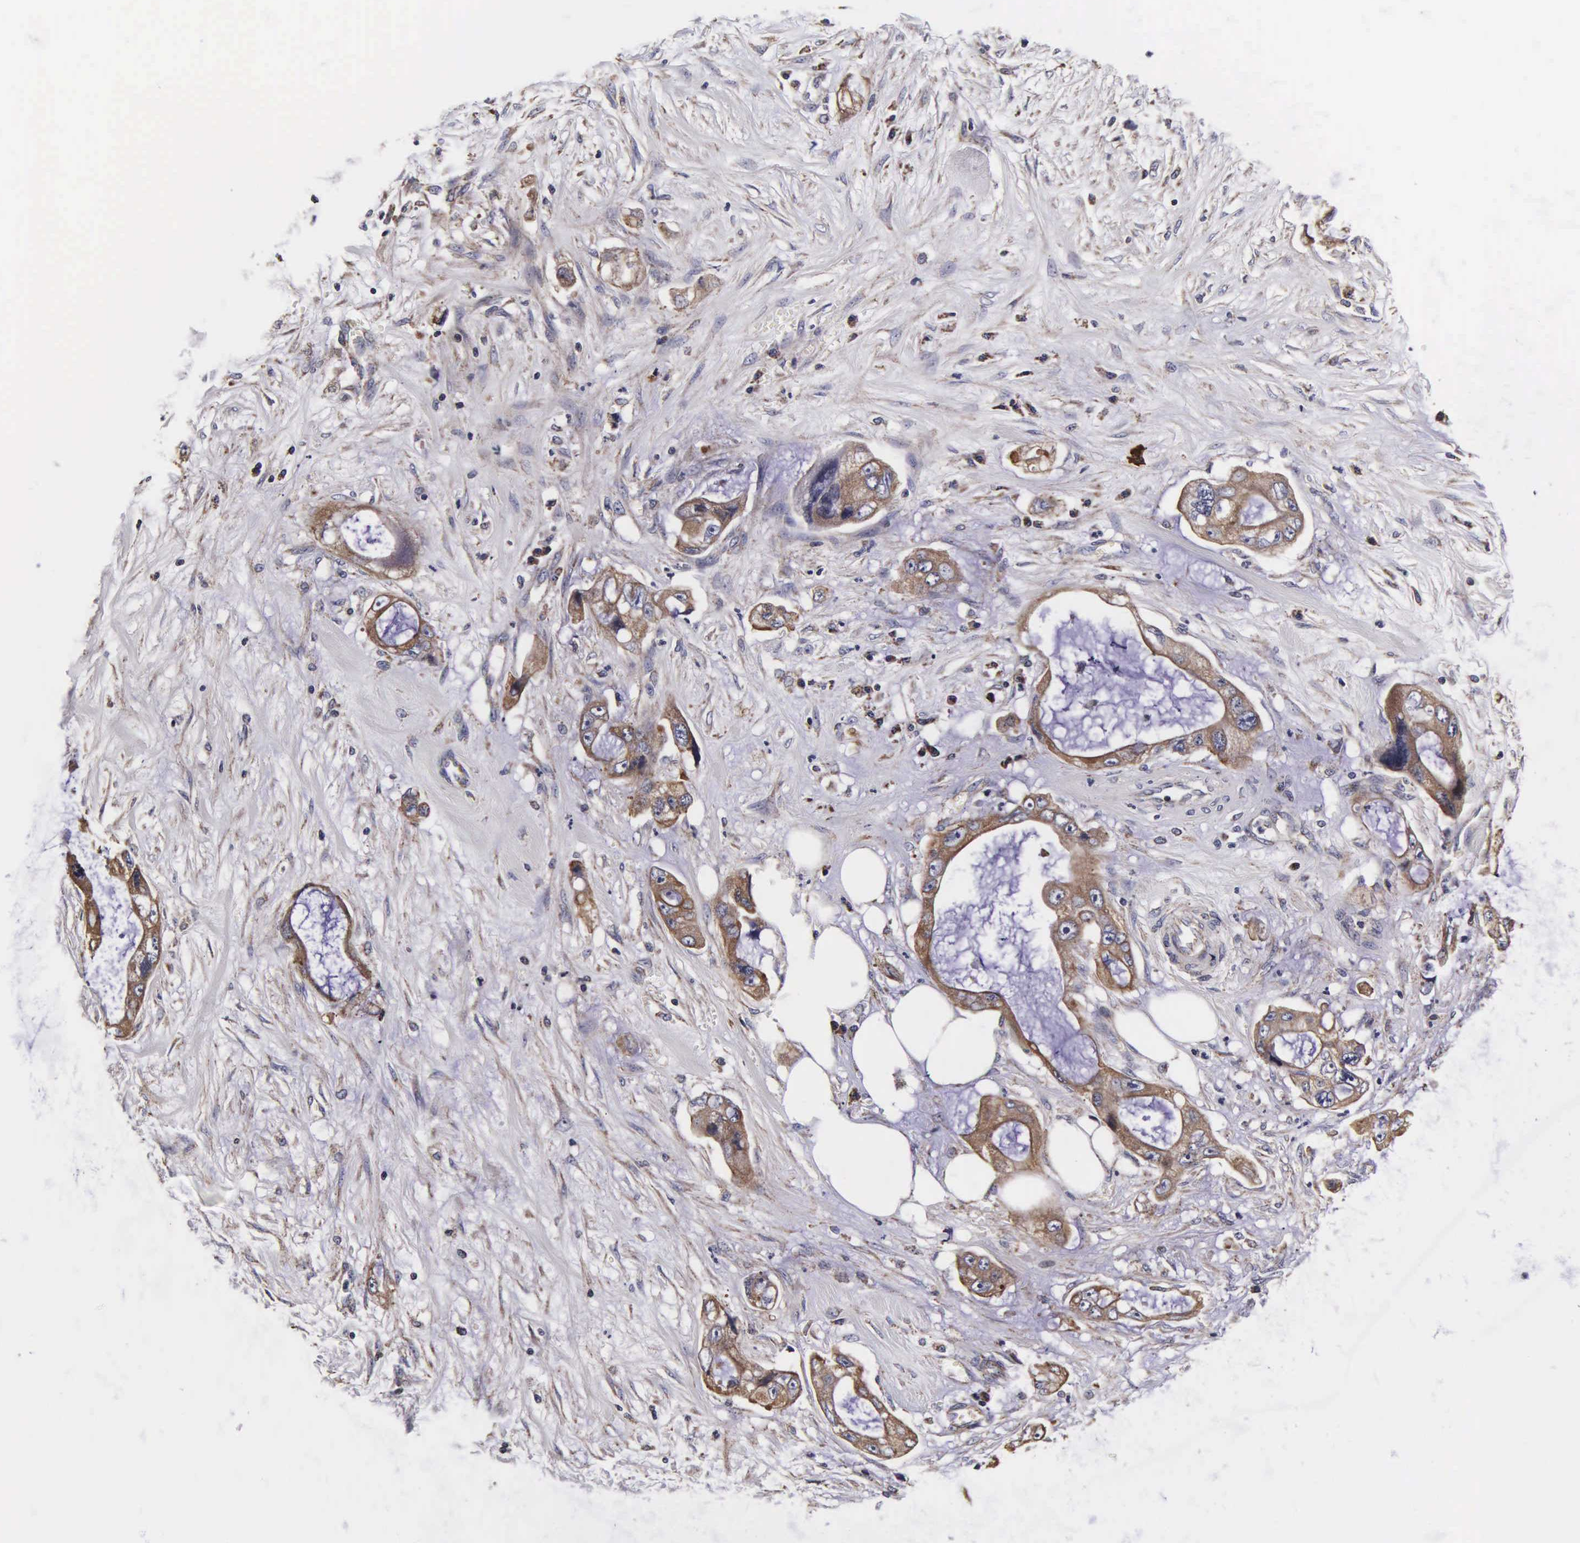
{"staining": {"intensity": "moderate", "quantity": ">75%", "location": "cytoplasmic/membranous"}, "tissue": "pancreatic cancer", "cell_type": "Tumor cells", "image_type": "cancer", "snomed": [{"axis": "morphology", "description": "Adenocarcinoma, NOS"}, {"axis": "topography", "description": "Pancreas"}, {"axis": "topography", "description": "Stomach, upper"}], "caption": "Human adenocarcinoma (pancreatic) stained with a protein marker exhibits moderate staining in tumor cells.", "gene": "PSMA3", "patient": {"sex": "male", "age": 77}}